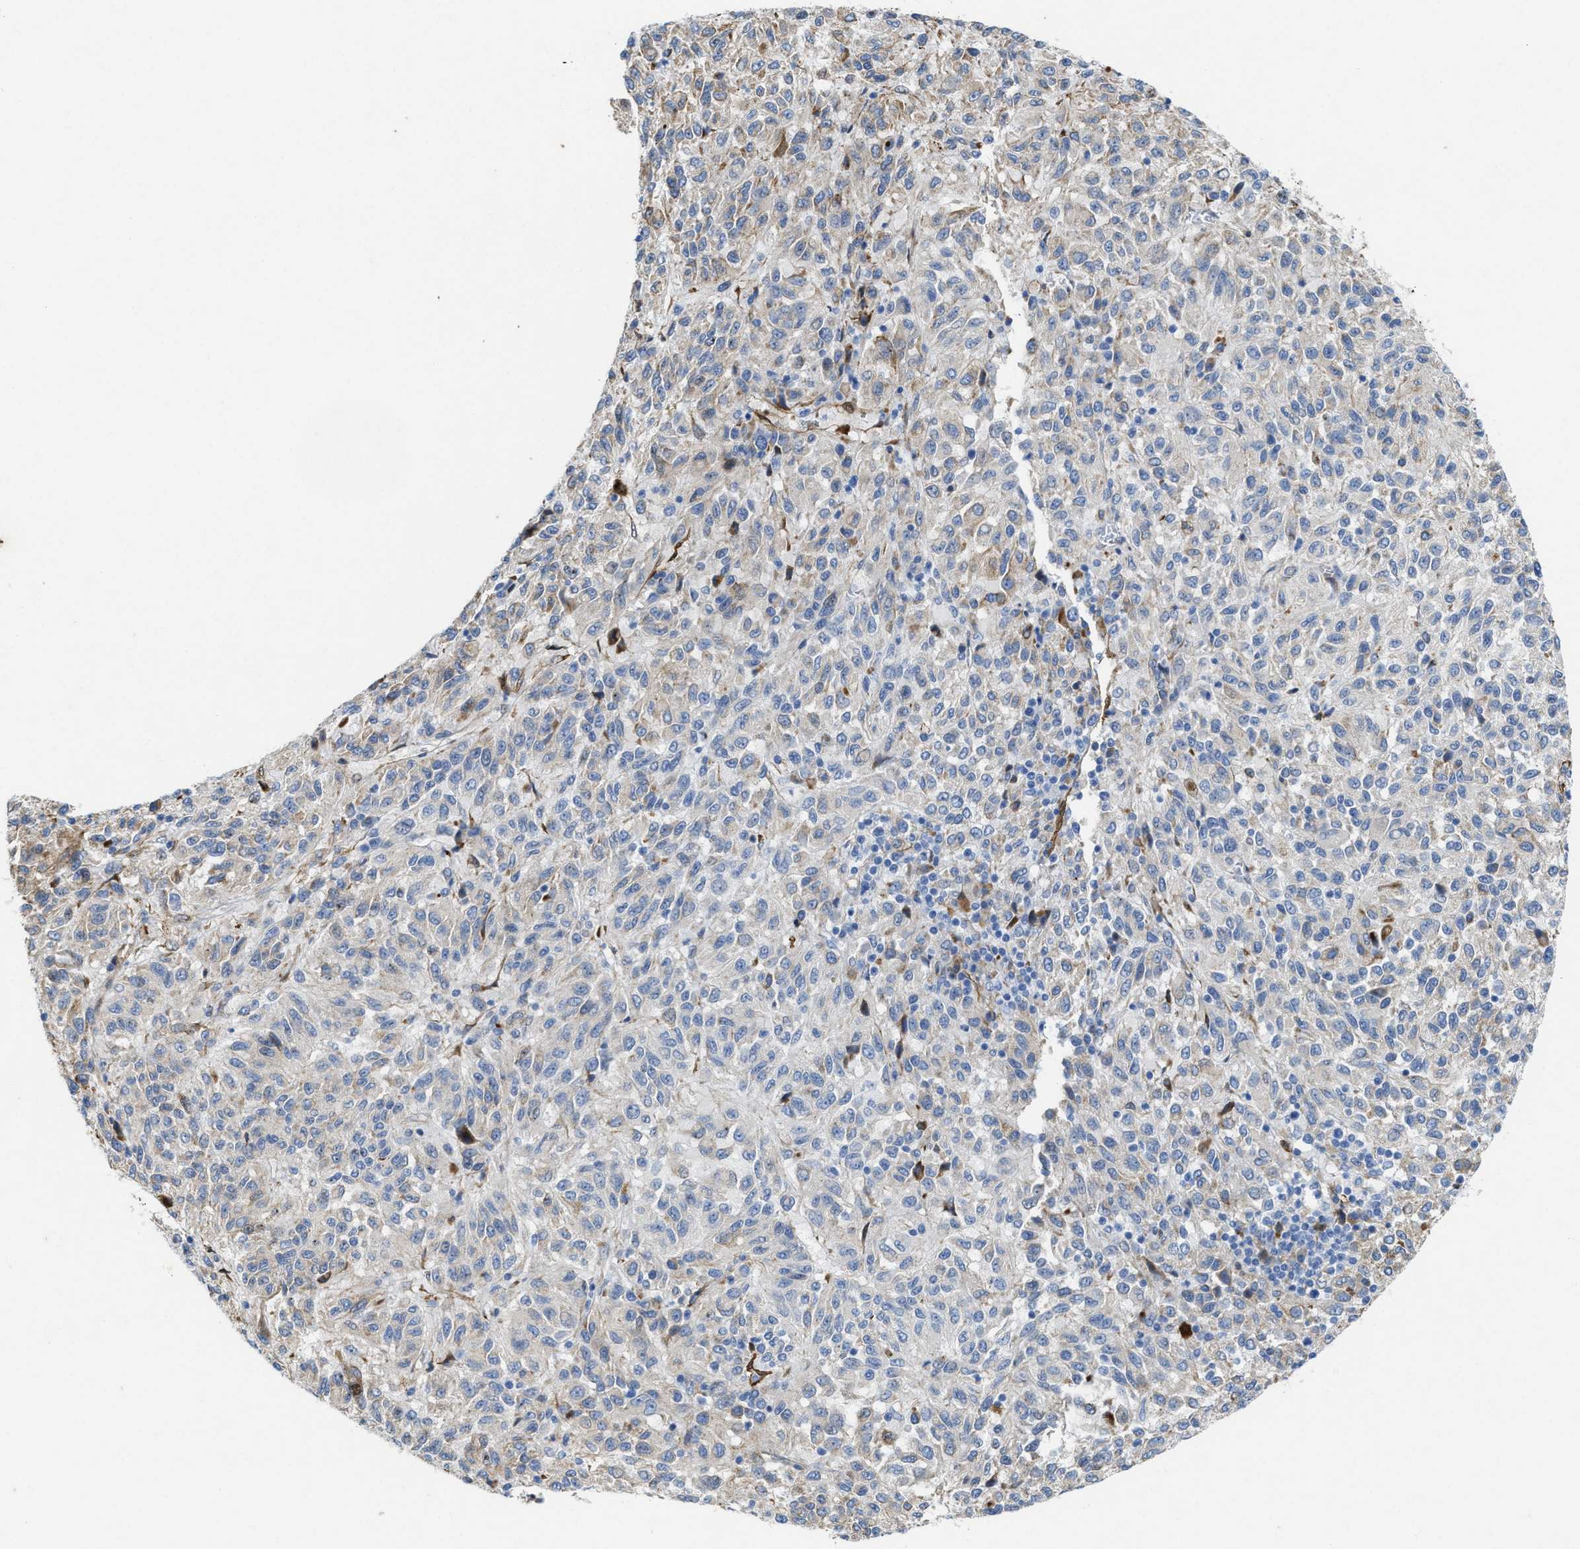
{"staining": {"intensity": "negative", "quantity": "none", "location": "none"}, "tissue": "melanoma", "cell_type": "Tumor cells", "image_type": "cancer", "snomed": [{"axis": "morphology", "description": "Malignant melanoma, Metastatic site"}, {"axis": "topography", "description": "Lung"}], "caption": "Malignant melanoma (metastatic site) stained for a protein using IHC shows no staining tumor cells.", "gene": "ASS1", "patient": {"sex": "male", "age": 64}}